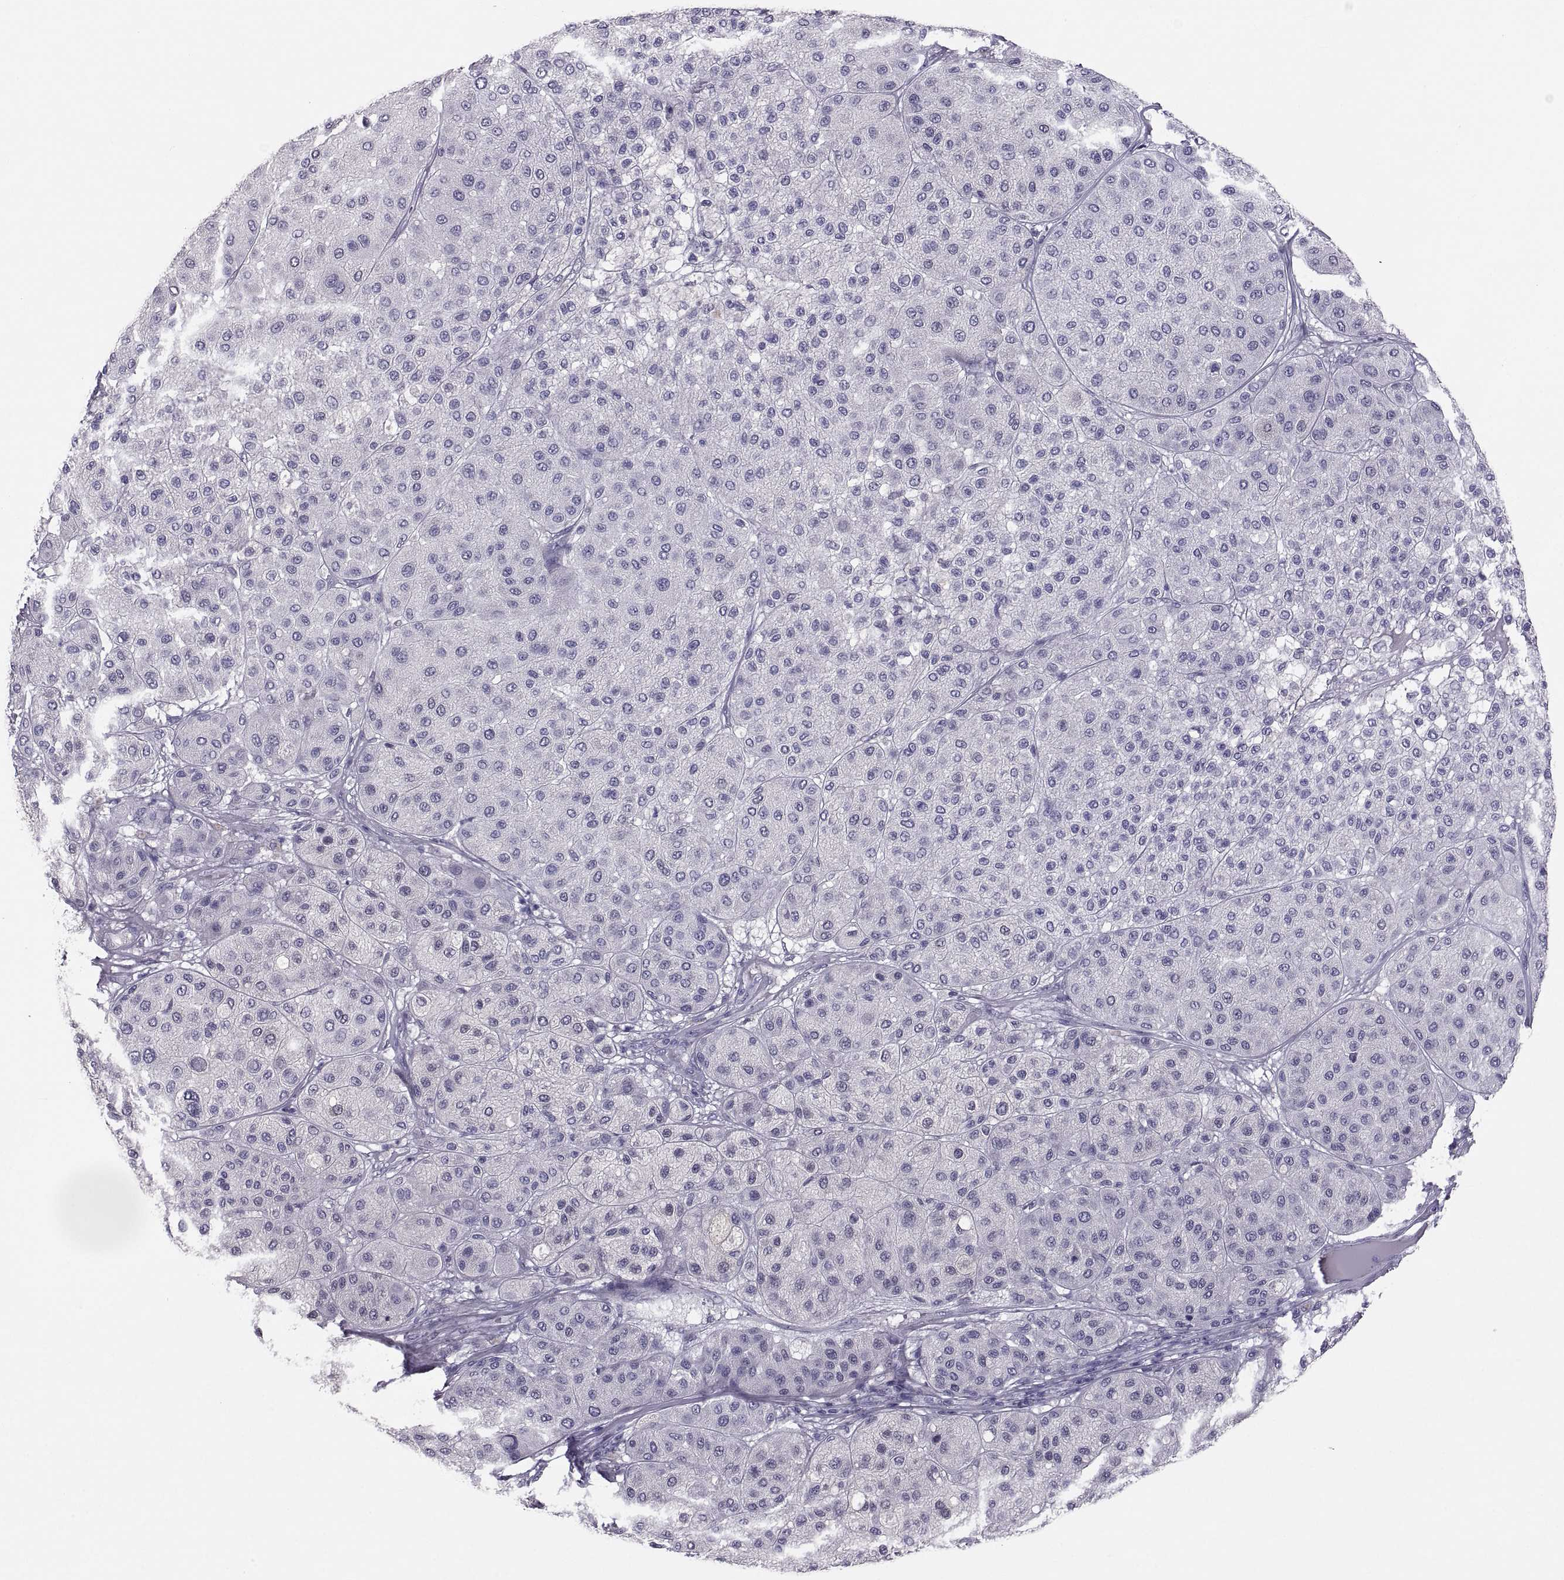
{"staining": {"intensity": "negative", "quantity": "none", "location": "none"}, "tissue": "melanoma", "cell_type": "Tumor cells", "image_type": "cancer", "snomed": [{"axis": "morphology", "description": "Malignant melanoma, Metastatic site"}, {"axis": "topography", "description": "Smooth muscle"}], "caption": "This histopathology image is of malignant melanoma (metastatic site) stained with IHC to label a protein in brown with the nuclei are counter-stained blue. There is no expression in tumor cells.", "gene": "IGSF1", "patient": {"sex": "male", "age": 41}}